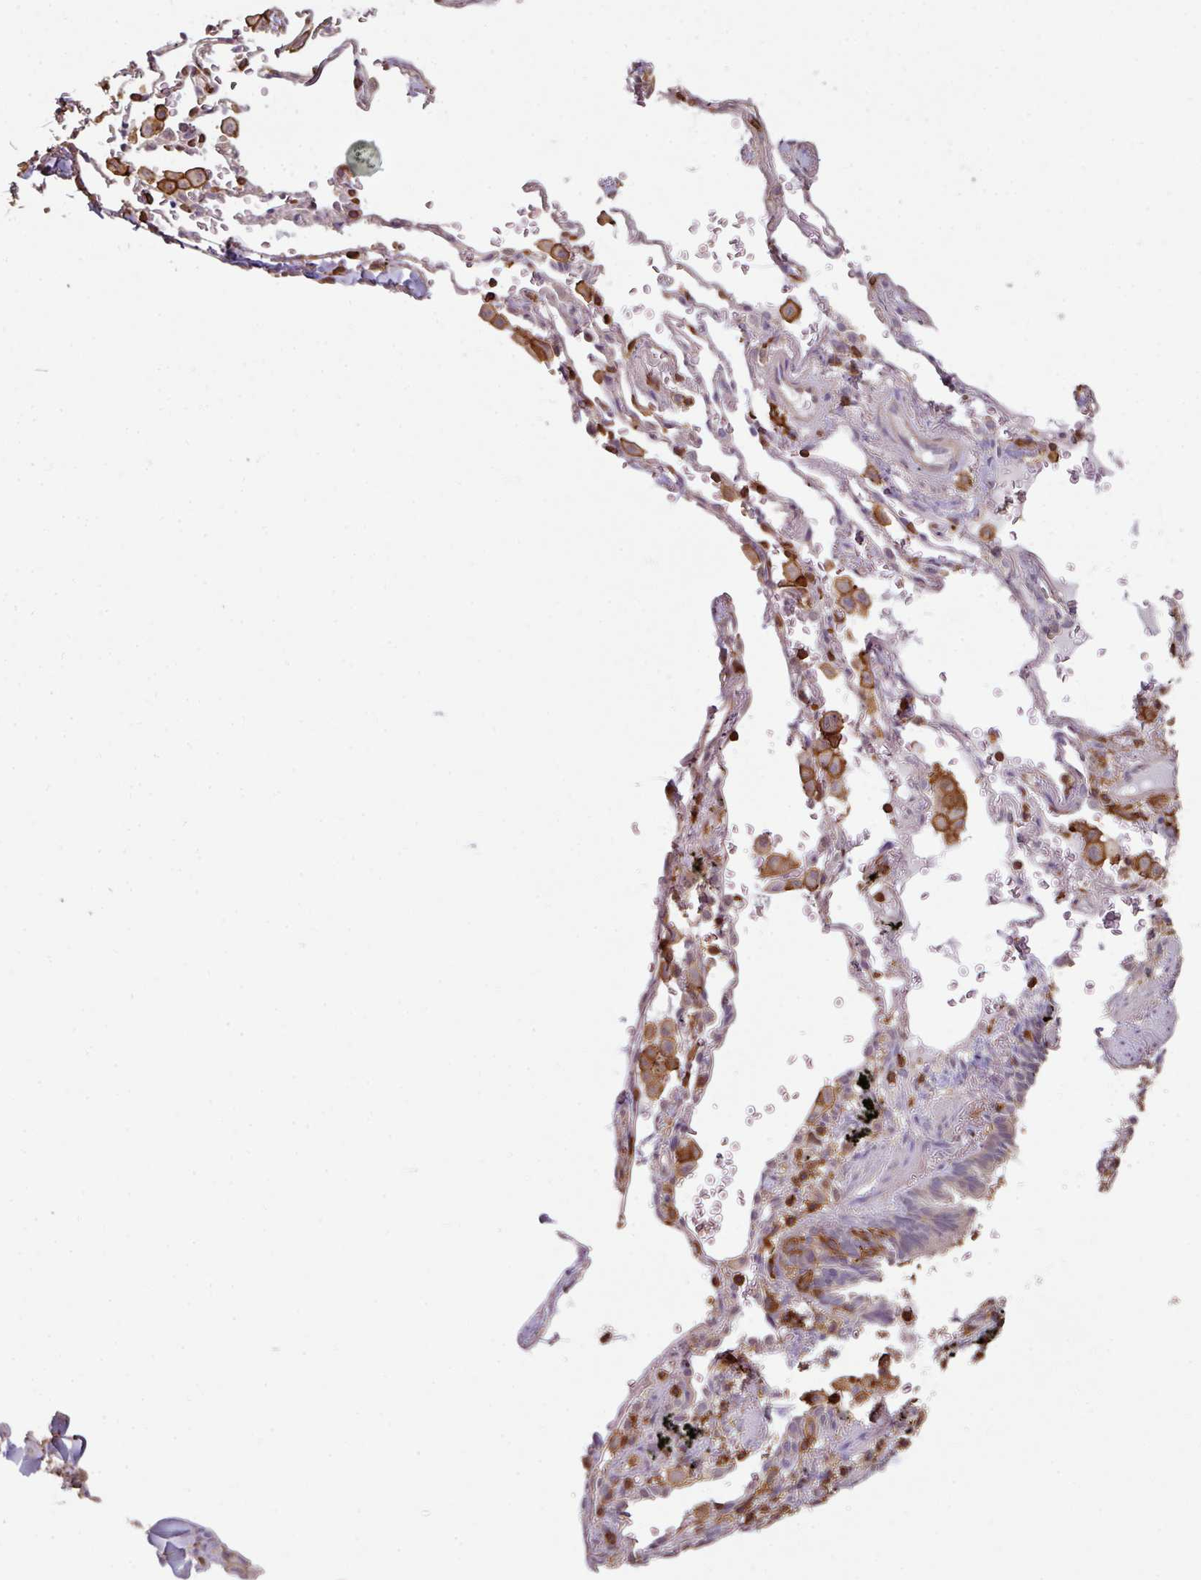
{"staining": {"intensity": "moderate", "quantity": "25%-75%", "location": "cytoplasmic/membranous"}, "tissue": "soft tissue", "cell_type": "Chondrocytes", "image_type": "normal", "snomed": [{"axis": "morphology", "description": "Normal tissue, NOS"}, {"axis": "topography", "description": "Cartilage tissue"}, {"axis": "topography", "description": "Bronchus"}], "caption": "Soft tissue stained with a brown dye shows moderate cytoplasmic/membranous positive staining in approximately 25%-75% of chondrocytes.", "gene": "OLFML2B", "patient": {"sex": "female", "age": 72}}